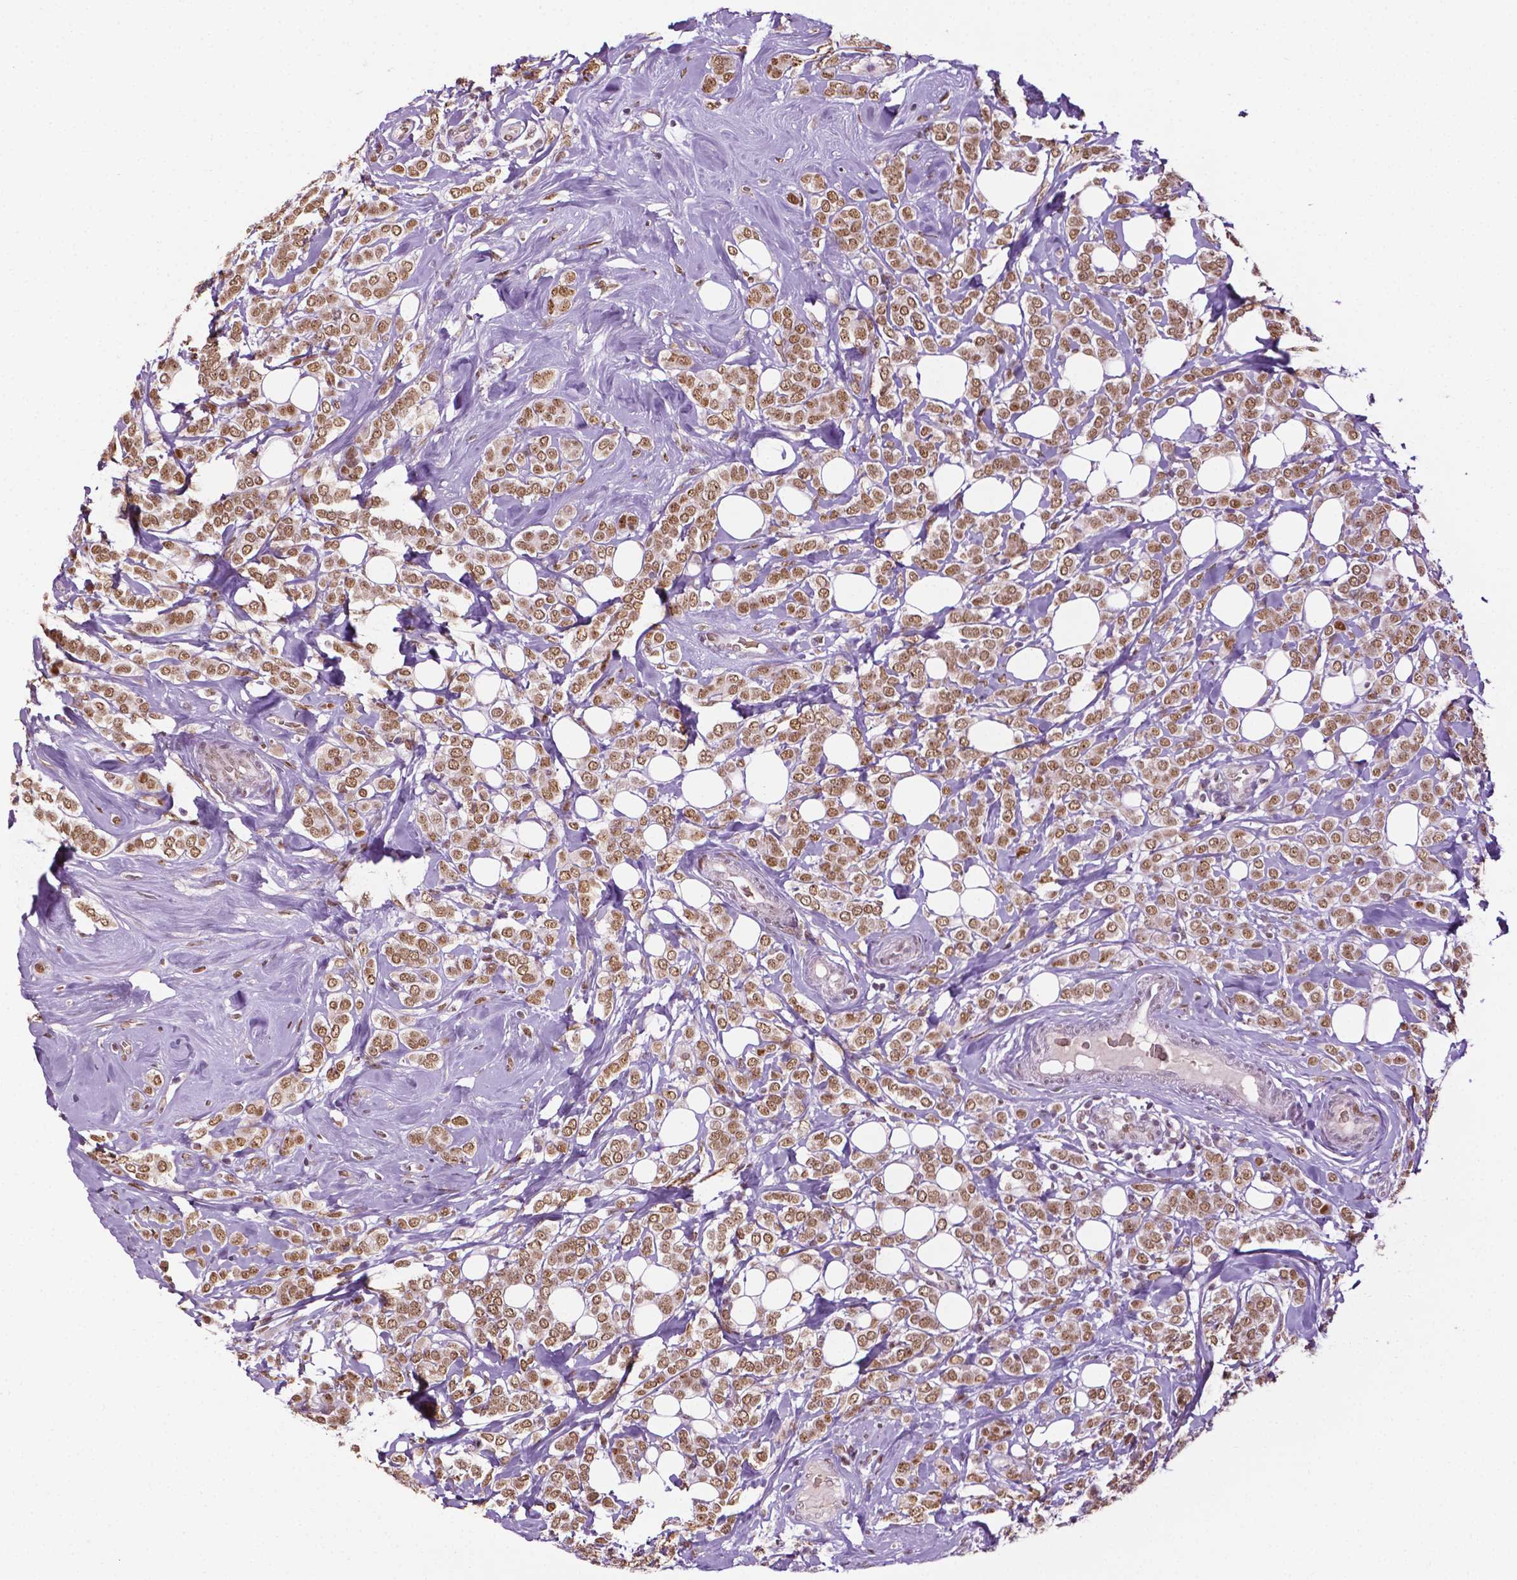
{"staining": {"intensity": "moderate", "quantity": ">75%", "location": "nuclear"}, "tissue": "breast cancer", "cell_type": "Tumor cells", "image_type": "cancer", "snomed": [{"axis": "morphology", "description": "Lobular carcinoma"}, {"axis": "topography", "description": "Breast"}], "caption": "Protein expression analysis of human breast lobular carcinoma reveals moderate nuclear positivity in about >75% of tumor cells.", "gene": "ZNF41", "patient": {"sex": "female", "age": 49}}